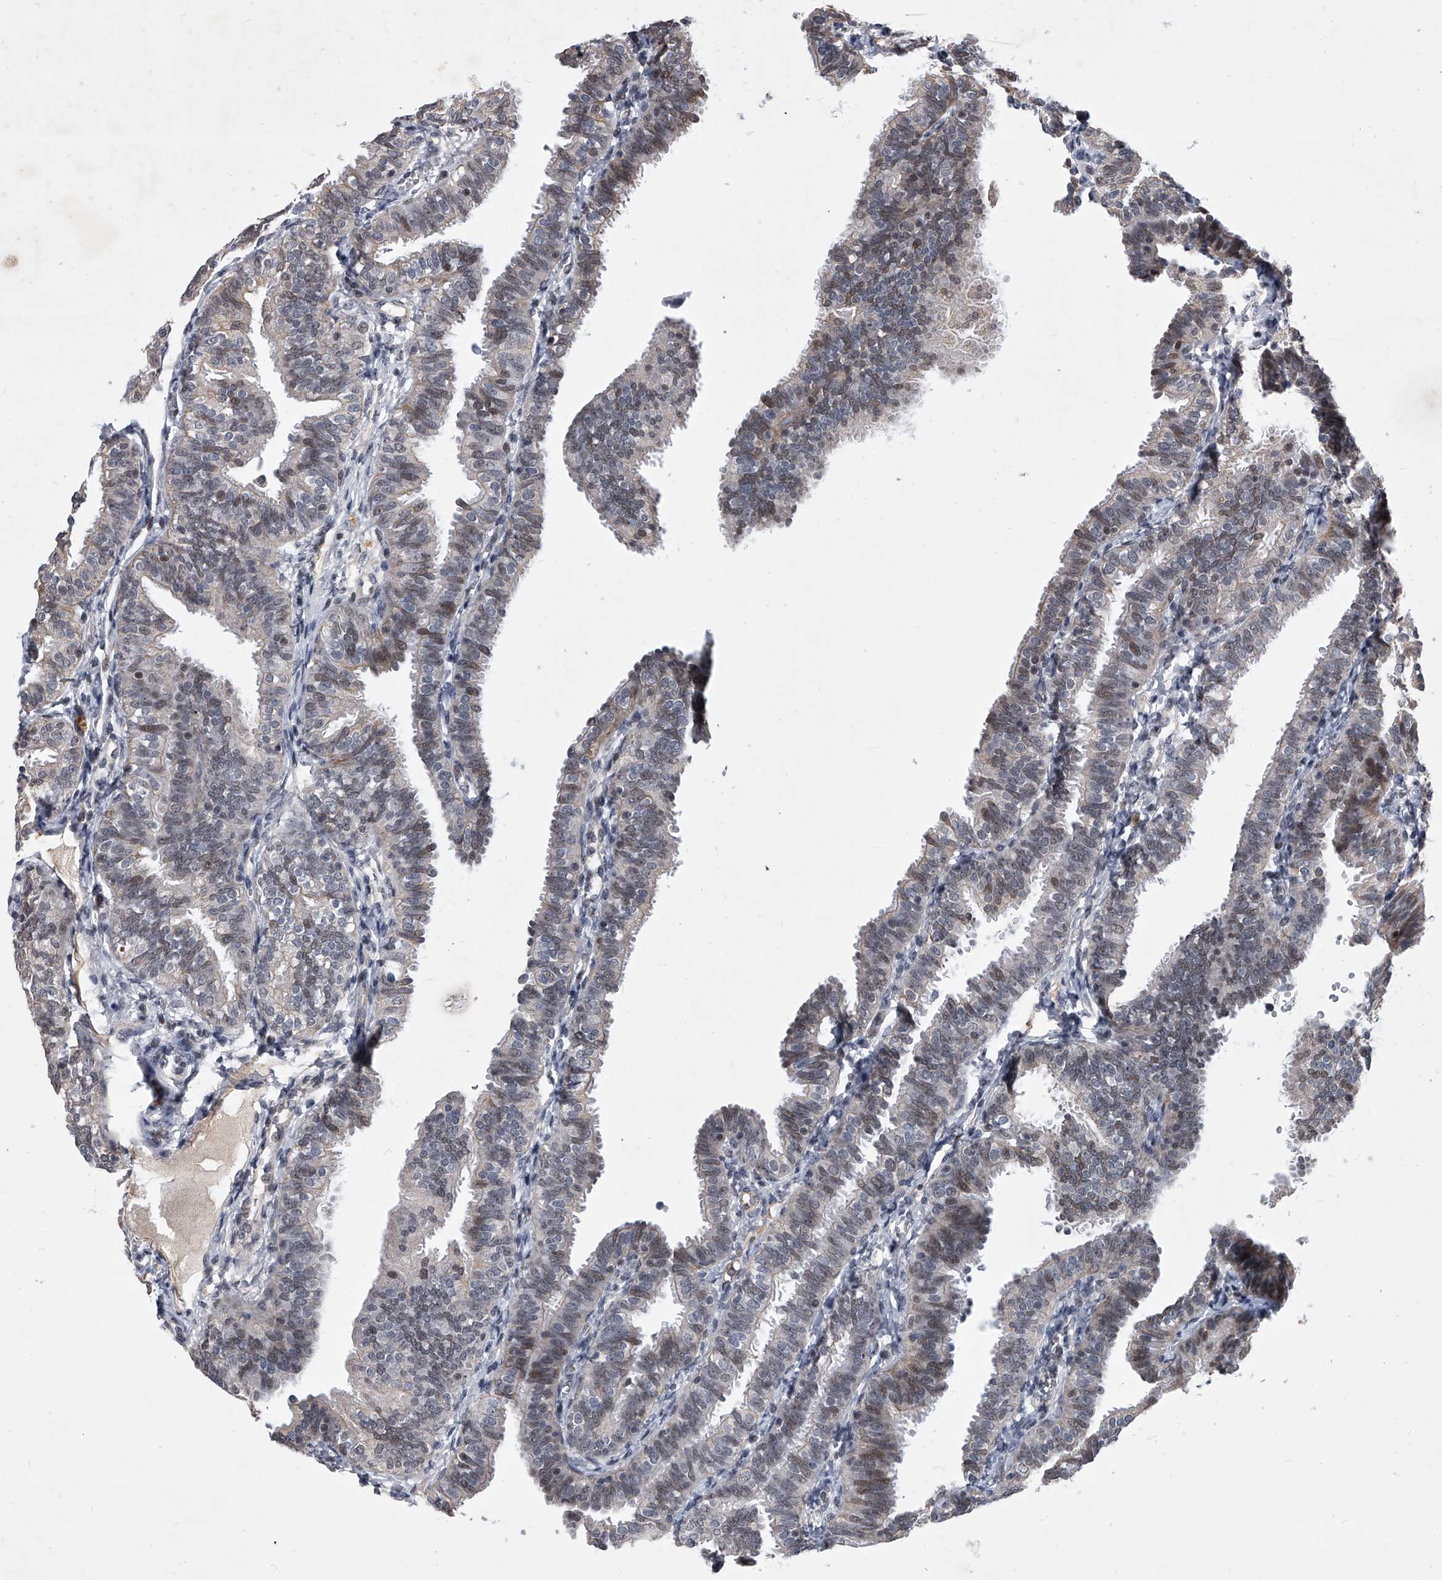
{"staining": {"intensity": "moderate", "quantity": "<25%", "location": "nuclear"}, "tissue": "fallopian tube", "cell_type": "Glandular cells", "image_type": "normal", "snomed": [{"axis": "morphology", "description": "Normal tissue, NOS"}, {"axis": "topography", "description": "Fallopian tube"}], "caption": "Immunohistochemical staining of unremarkable fallopian tube demonstrates <25% levels of moderate nuclear protein positivity in about <25% of glandular cells. (brown staining indicates protein expression, while blue staining denotes nuclei).", "gene": "ZNF76", "patient": {"sex": "female", "age": 35}}